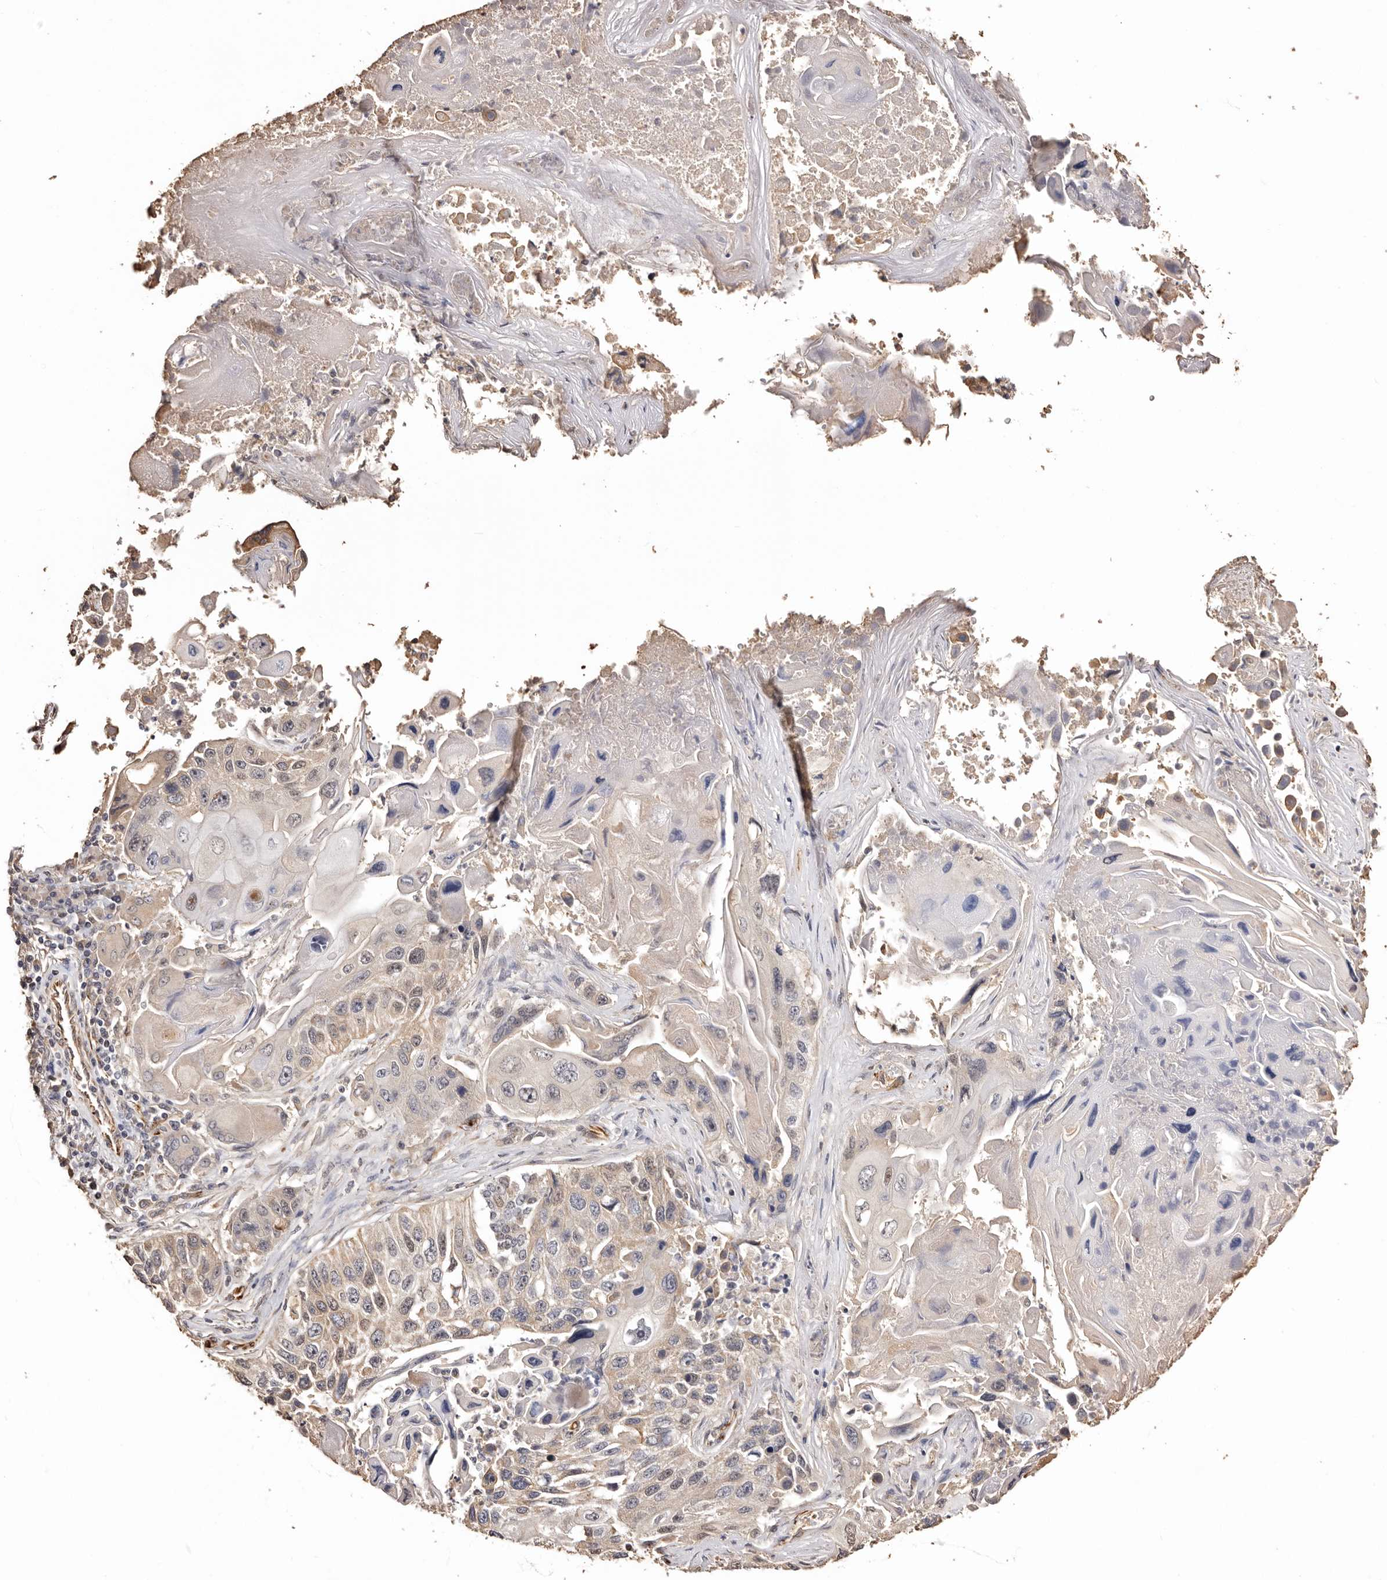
{"staining": {"intensity": "weak", "quantity": "<25%", "location": "cytoplasmic/membranous"}, "tissue": "lung cancer", "cell_type": "Tumor cells", "image_type": "cancer", "snomed": [{"axis": "morphology", "description": "Squamous cell carcinoma, NOS"}, {"axis": "topography", "description": "Lung"}], "caption": "Tumor cells show no significant staining in lung cancer.", "gene": "ZNF557", "patient": {"sex": "male", "age": 61}}